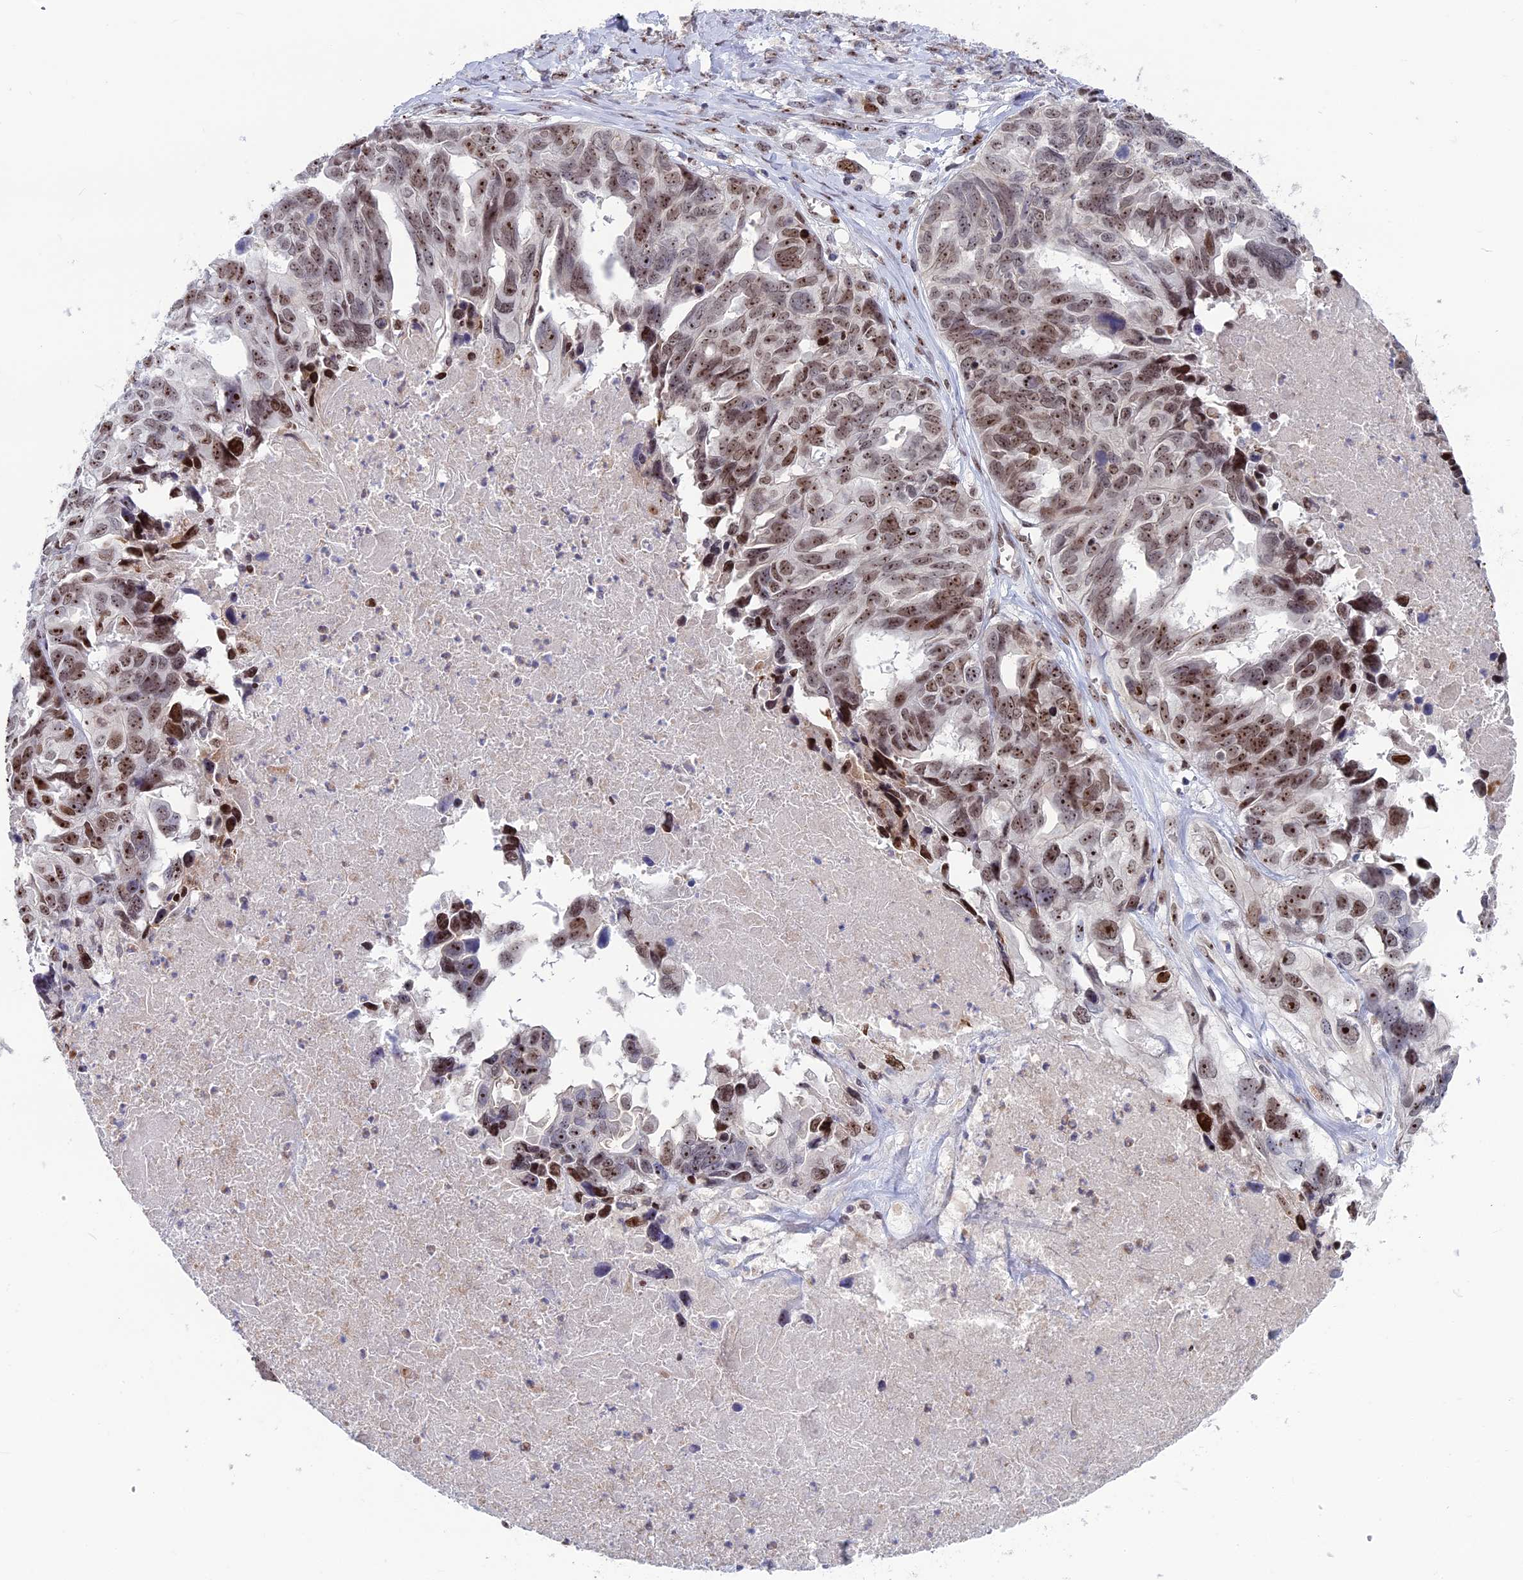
{"staining": {"intensity": "moderate", "quantity": ">75%", "location": "nuclear"}, "tissue": "ovarian cancer", "cell_type": "Tumor cells", "image_type": "cancer", "snomed": [{"axis": "morphology", "description": "Cystadenocarcinoma, serous, NOS"}, {"axis": "topography", "description": "Ovary"}], "caption": "Human ovarian serous cystadenocarcinoma stained with a protein marker shows moderate staining in tumor cells.", "gene": "CCDC86", "patient": {"sex": "female", "age": 79}}